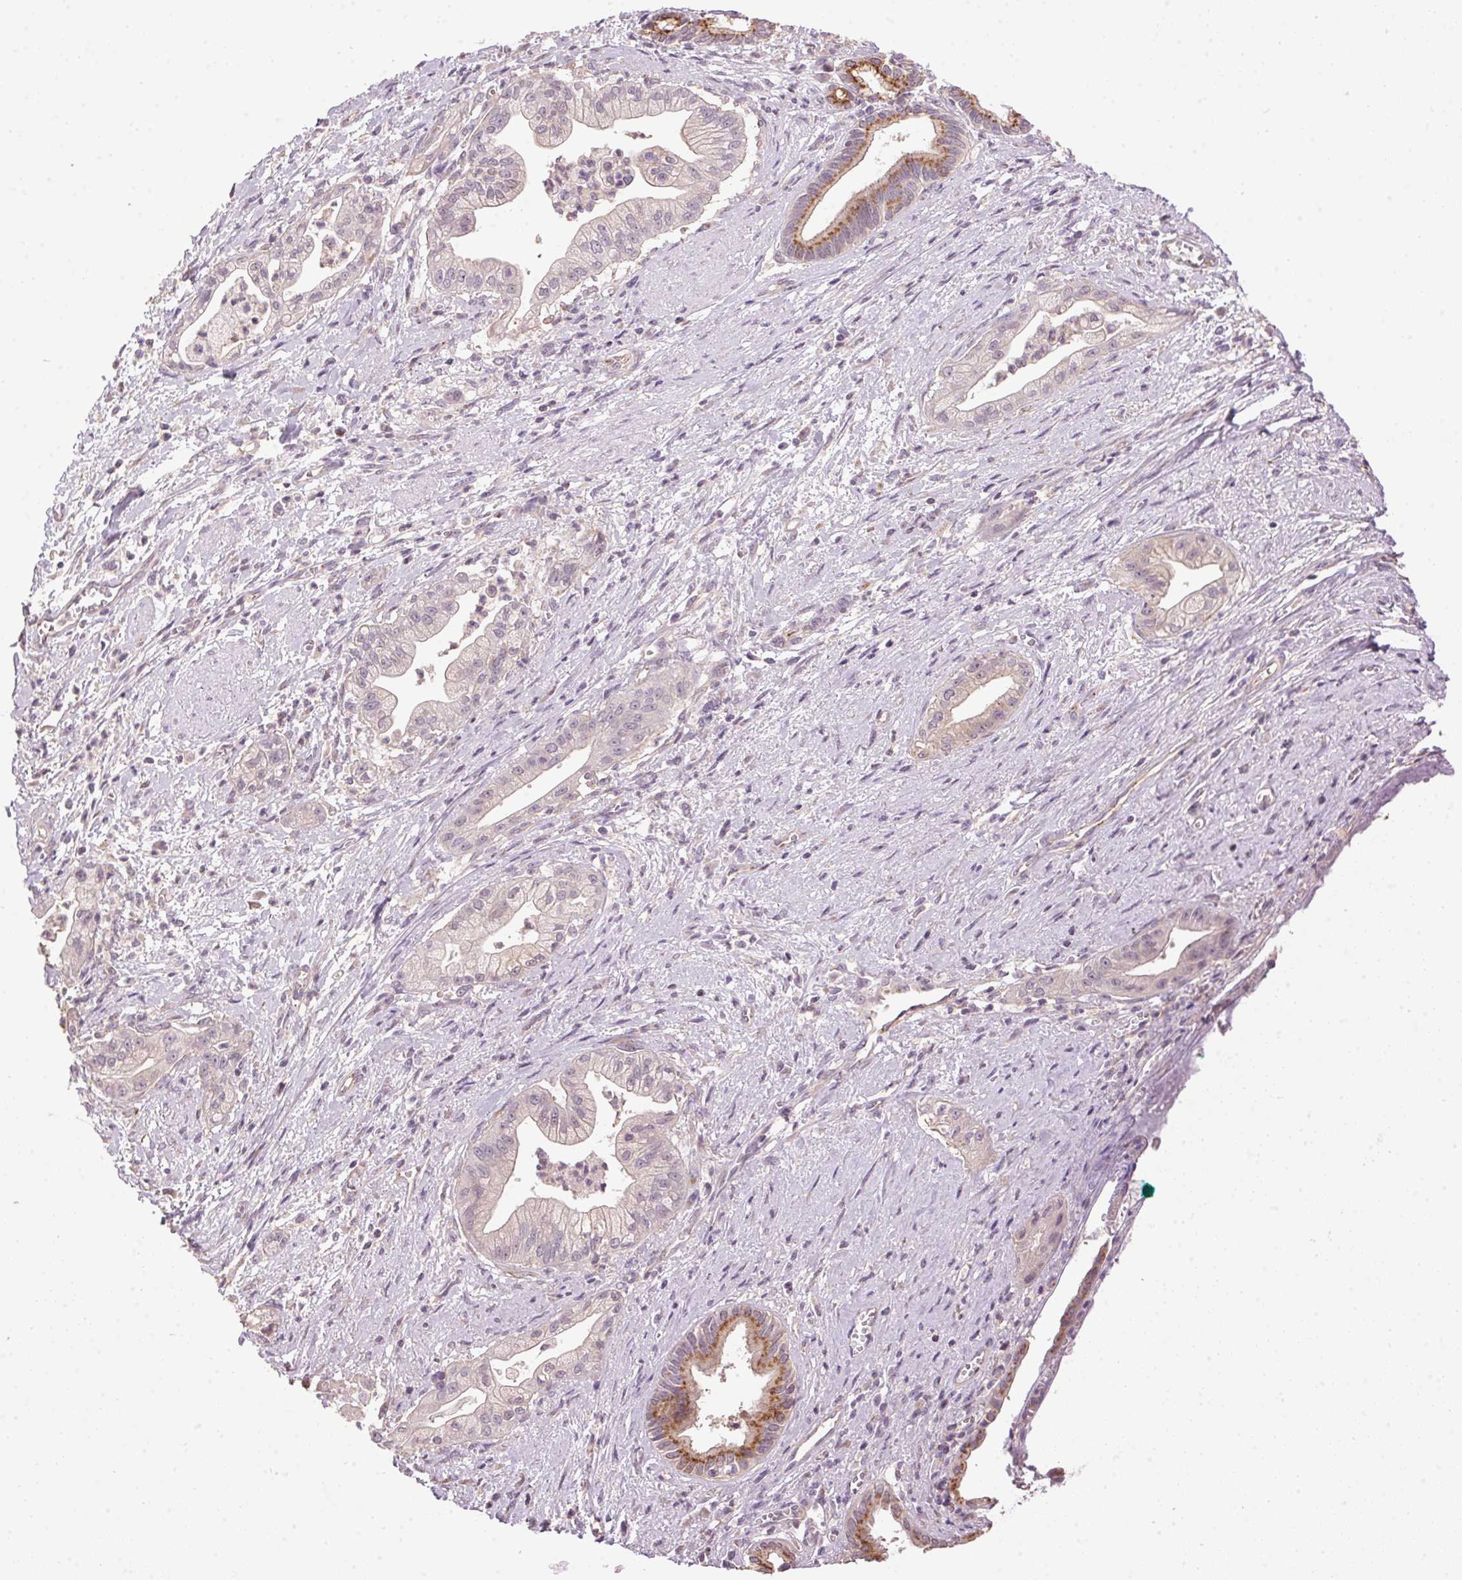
{"staining": {"intensity": "moderate", "quantity": "<25%", "location": "cytoplasmic/membranous"}, "tissue": "pancreatic cancer", "cell_type": "Tumor cells", "image_type": "cancer", "snomed": [{"axis": "morphology", "description": "Normal tissue, NOS"}, {"axis": "morphology", "description": "Adenocarcinoma, NOS"}, {"axis": "topography", "description": "Lymph node"}, {"axis": "topography", "description": "Pancreas"}], "caption": "Protein staining exhibits moderate cytoplasmic/membranous staining in approximately <25% of tumor cells in pancreatic cancer. The staining was performed using DAB to visualize the protein expression in brown, while the nuclei were stained in blue with hematoxylin (Magnification: 20x).", "gene": "GOLPH3", "patient": {"sex": "female", "age": 58}}